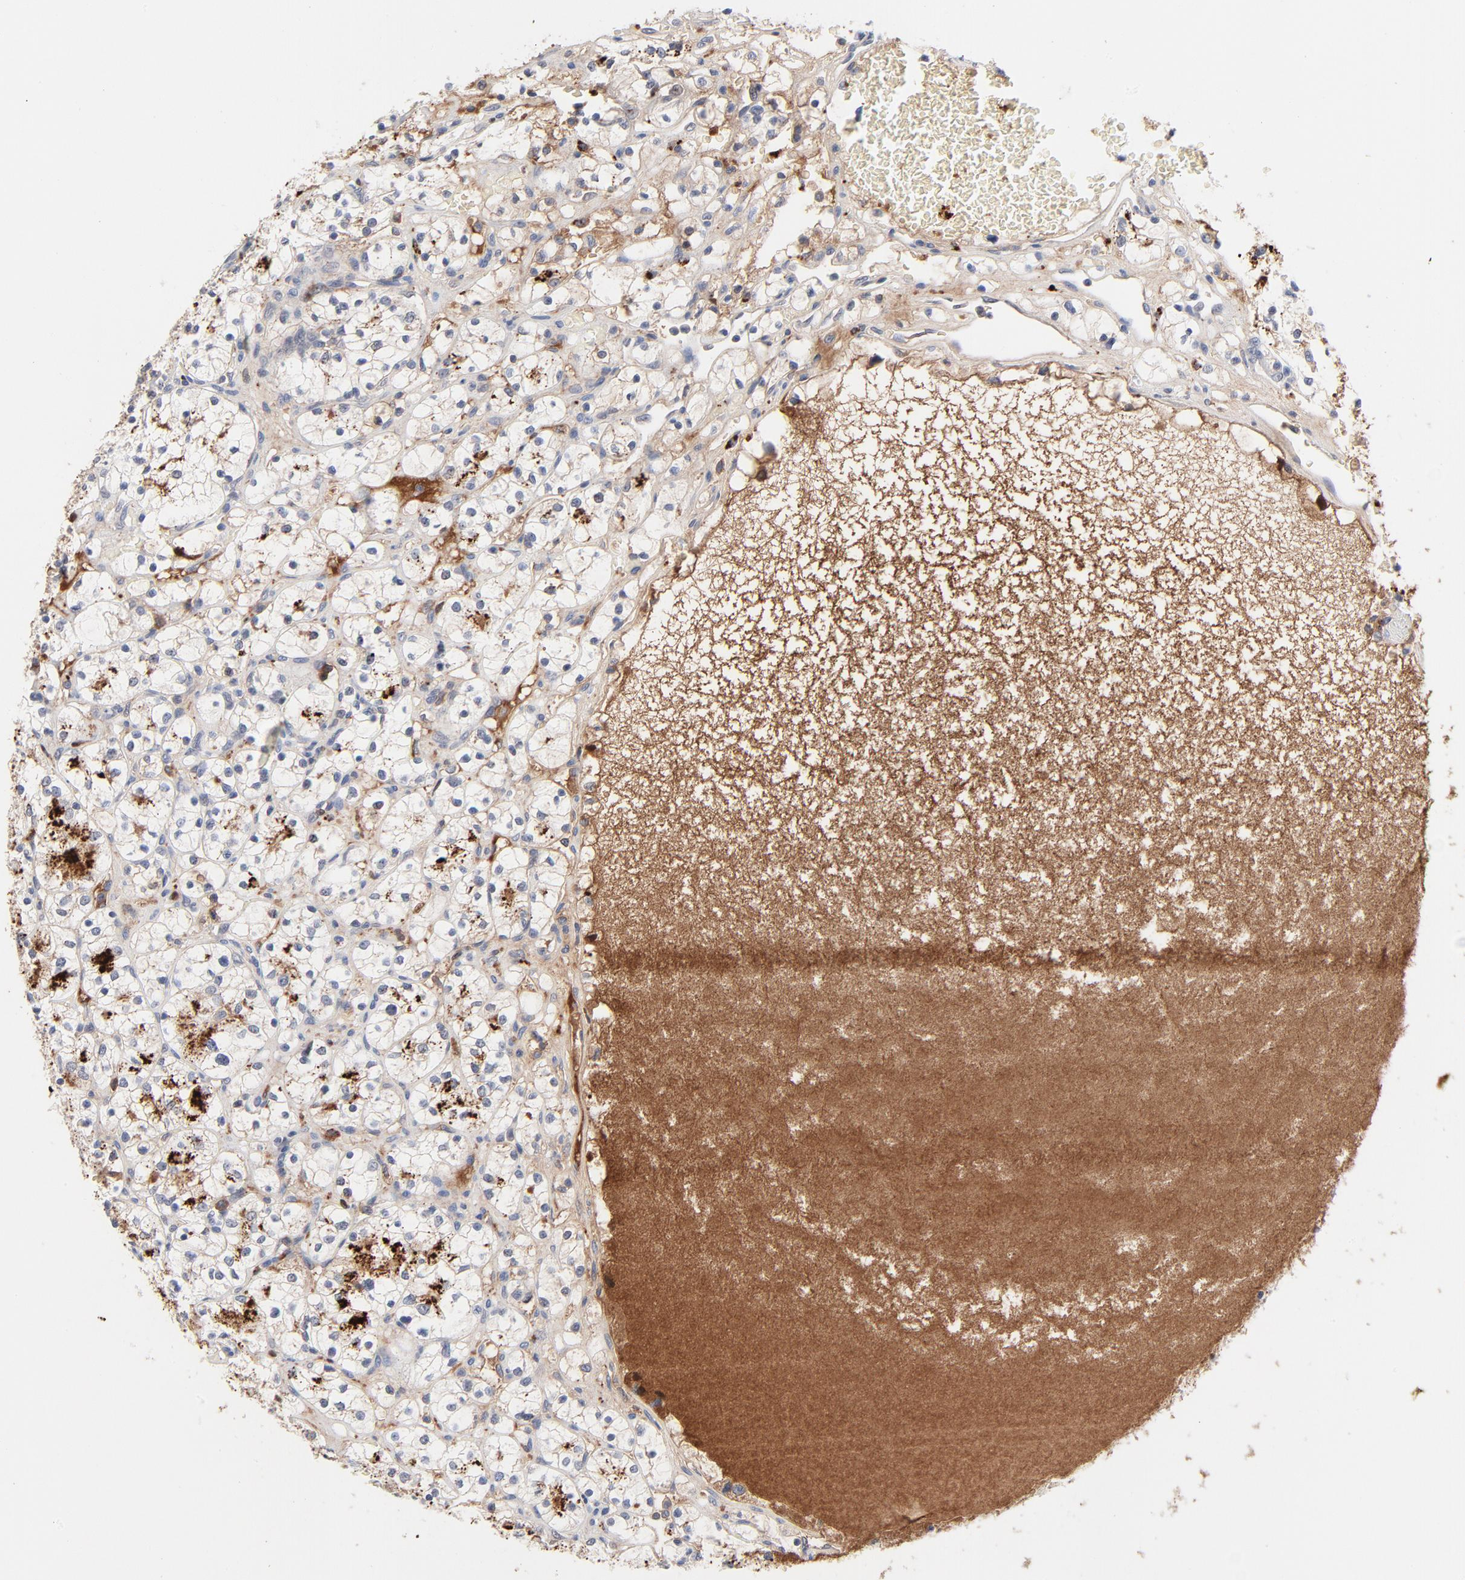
{"staining": {"intensity": "moderate", "quantity": "25%-75%", "location": "cytoplasmic/membranous"}, "tissue": "renal cancer", "cell_type": "Tumor cells", "image_type": "cancer", "snomed": [{"axis": "morphology", "description": "Adenocarcinoma, NOS"}, {"axis": "topography", "description": "Kidney"}], "caption": "Adenocarcinoma (renal) was stained to show a protein in brown. There is medium levels of moderate cytoplasmic/membranous staining in about 25%-75% of tumor cells.", "gene": "SERPINA4", "patient": {"sex": "female", "age": 60}}